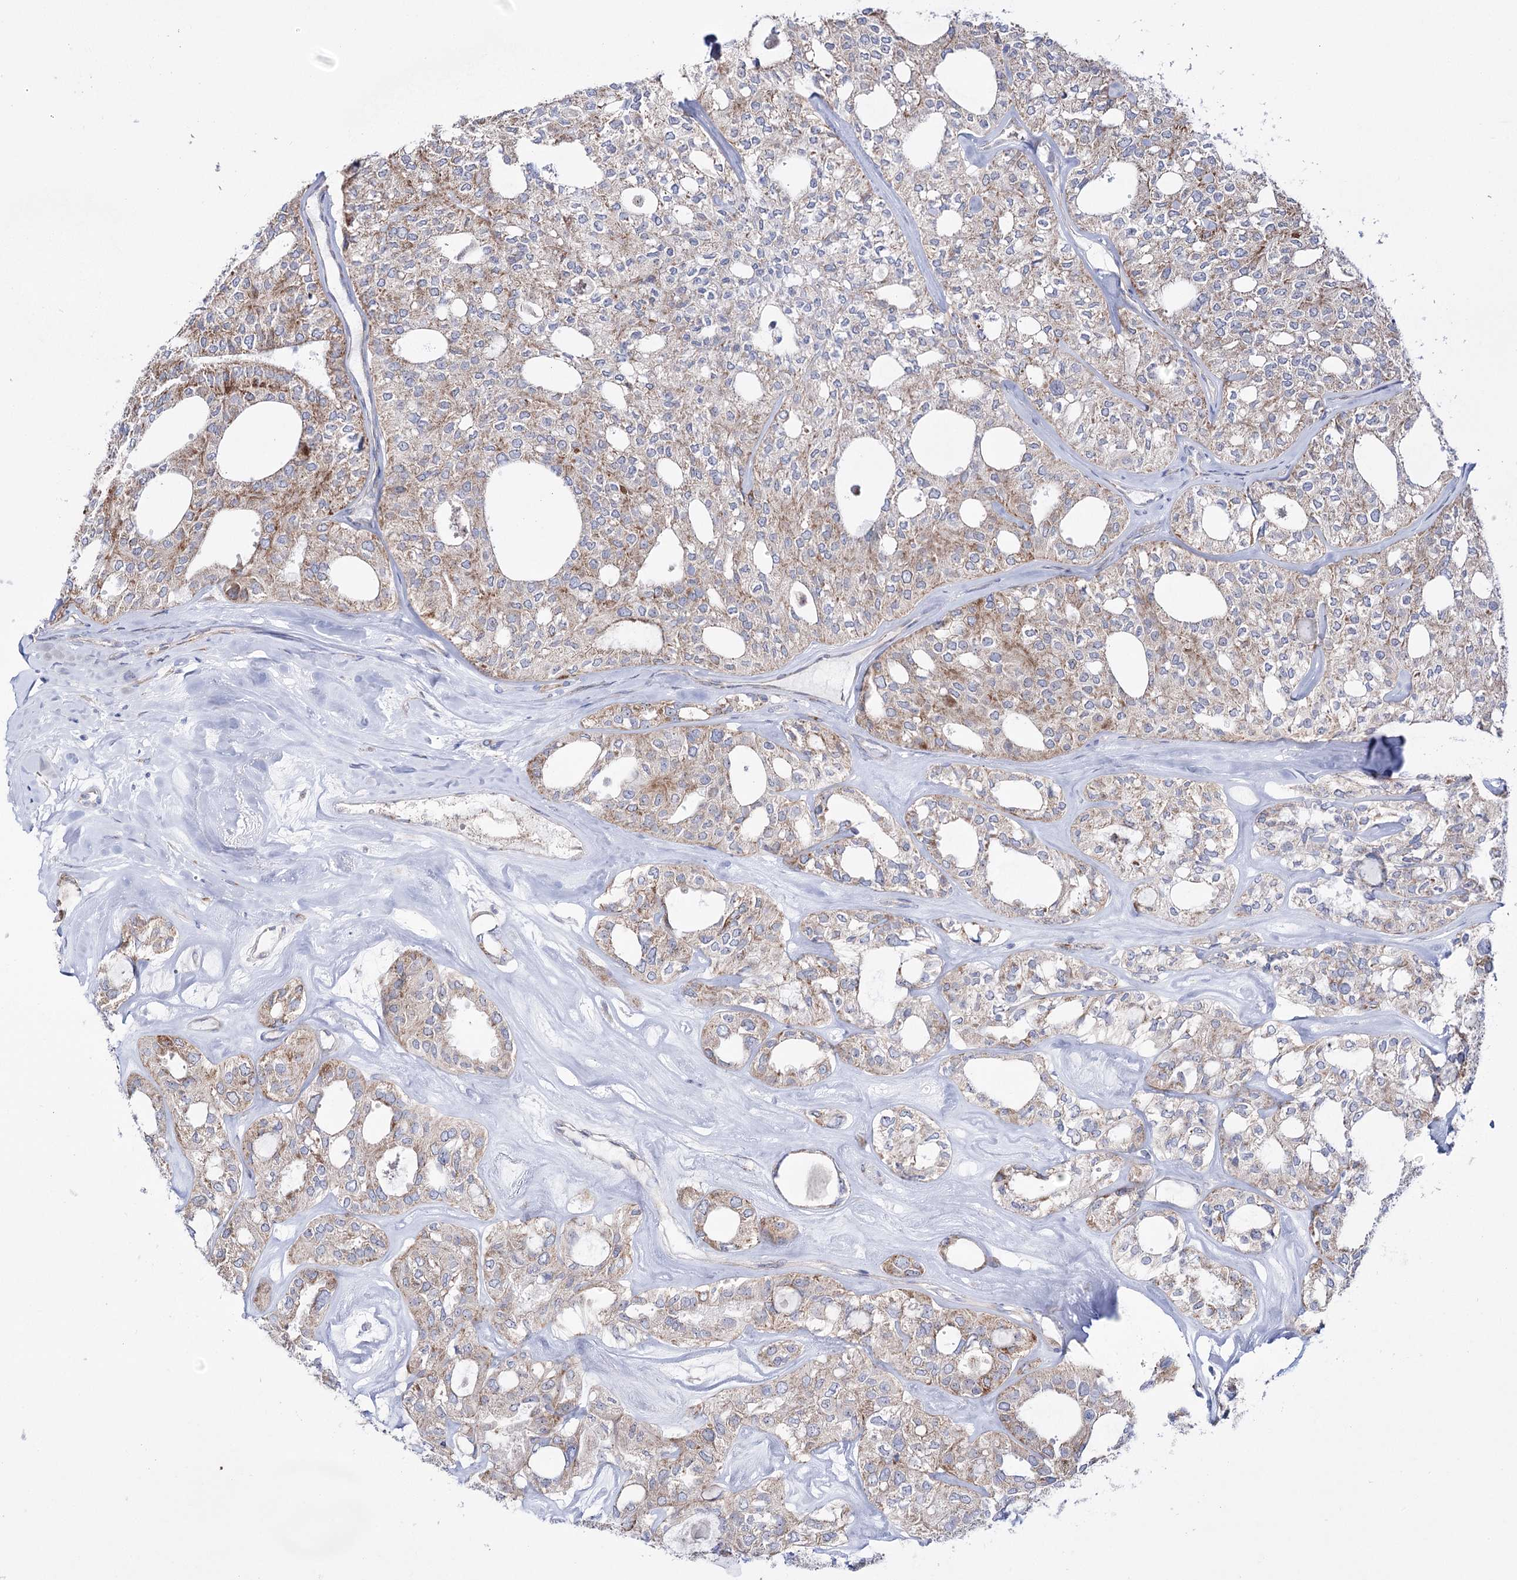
{"staining": {"intensity": "weak", "quantity": "25%-75%", "location": "cytoplasmic/membranous"}, "tissue": "thyroid cancer", "cell_type": "Tumor cells", "image_type": "cancer", "snomed": [{"axis": "morphology", "description": "Follicular adenoma carcinoma, NOS"}, {"axis": "topography", "description": "Thyroid gland"}], "caption": "The histopathology image demonstrates a brown stain indicating the presence of a protein in the cytoplasmic/membranous of tumor cells in follicular adenoma carcinoma (thyroid).", "gene": "METTL5", "patient": {"sex": "male", "age": 75}}